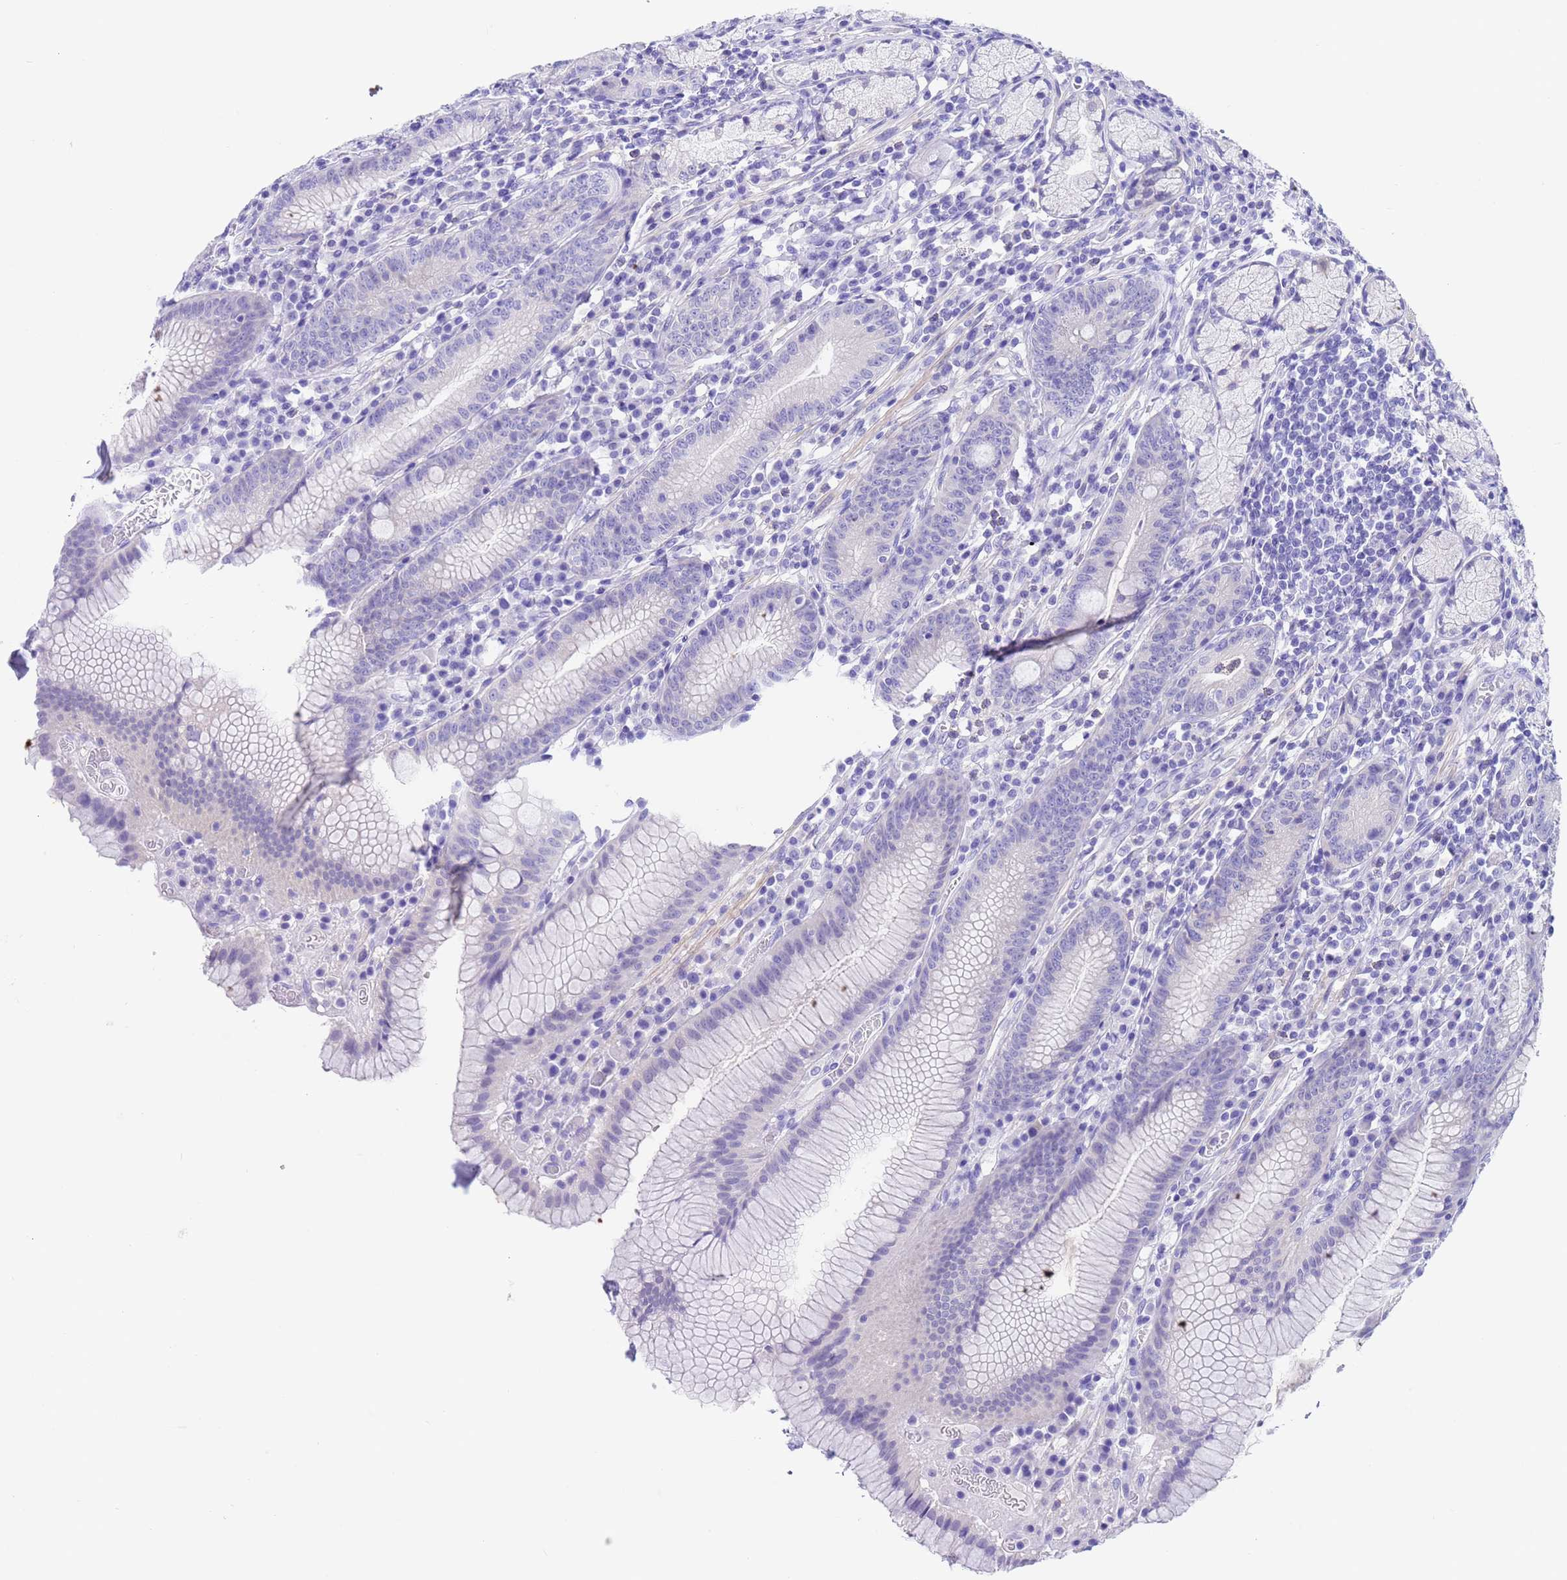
{"staining": {"intensity": "negative", "quantity": "none", "location": "none"}, "tissue": "stomach", "cell_type": "Glandular cells", "image_type": "normal", "snomed": [{"axis": "morphology", "description": "Normal tissue, NOS"}, {"axis": "topography", "description": "Stomach"}], "caption": "The image demonstrates no significant positivity in glandular cells of stomach. Nuclei are stained in blue.", "gene": "USP38", "patient": {"sex": "male", "age": 55}}